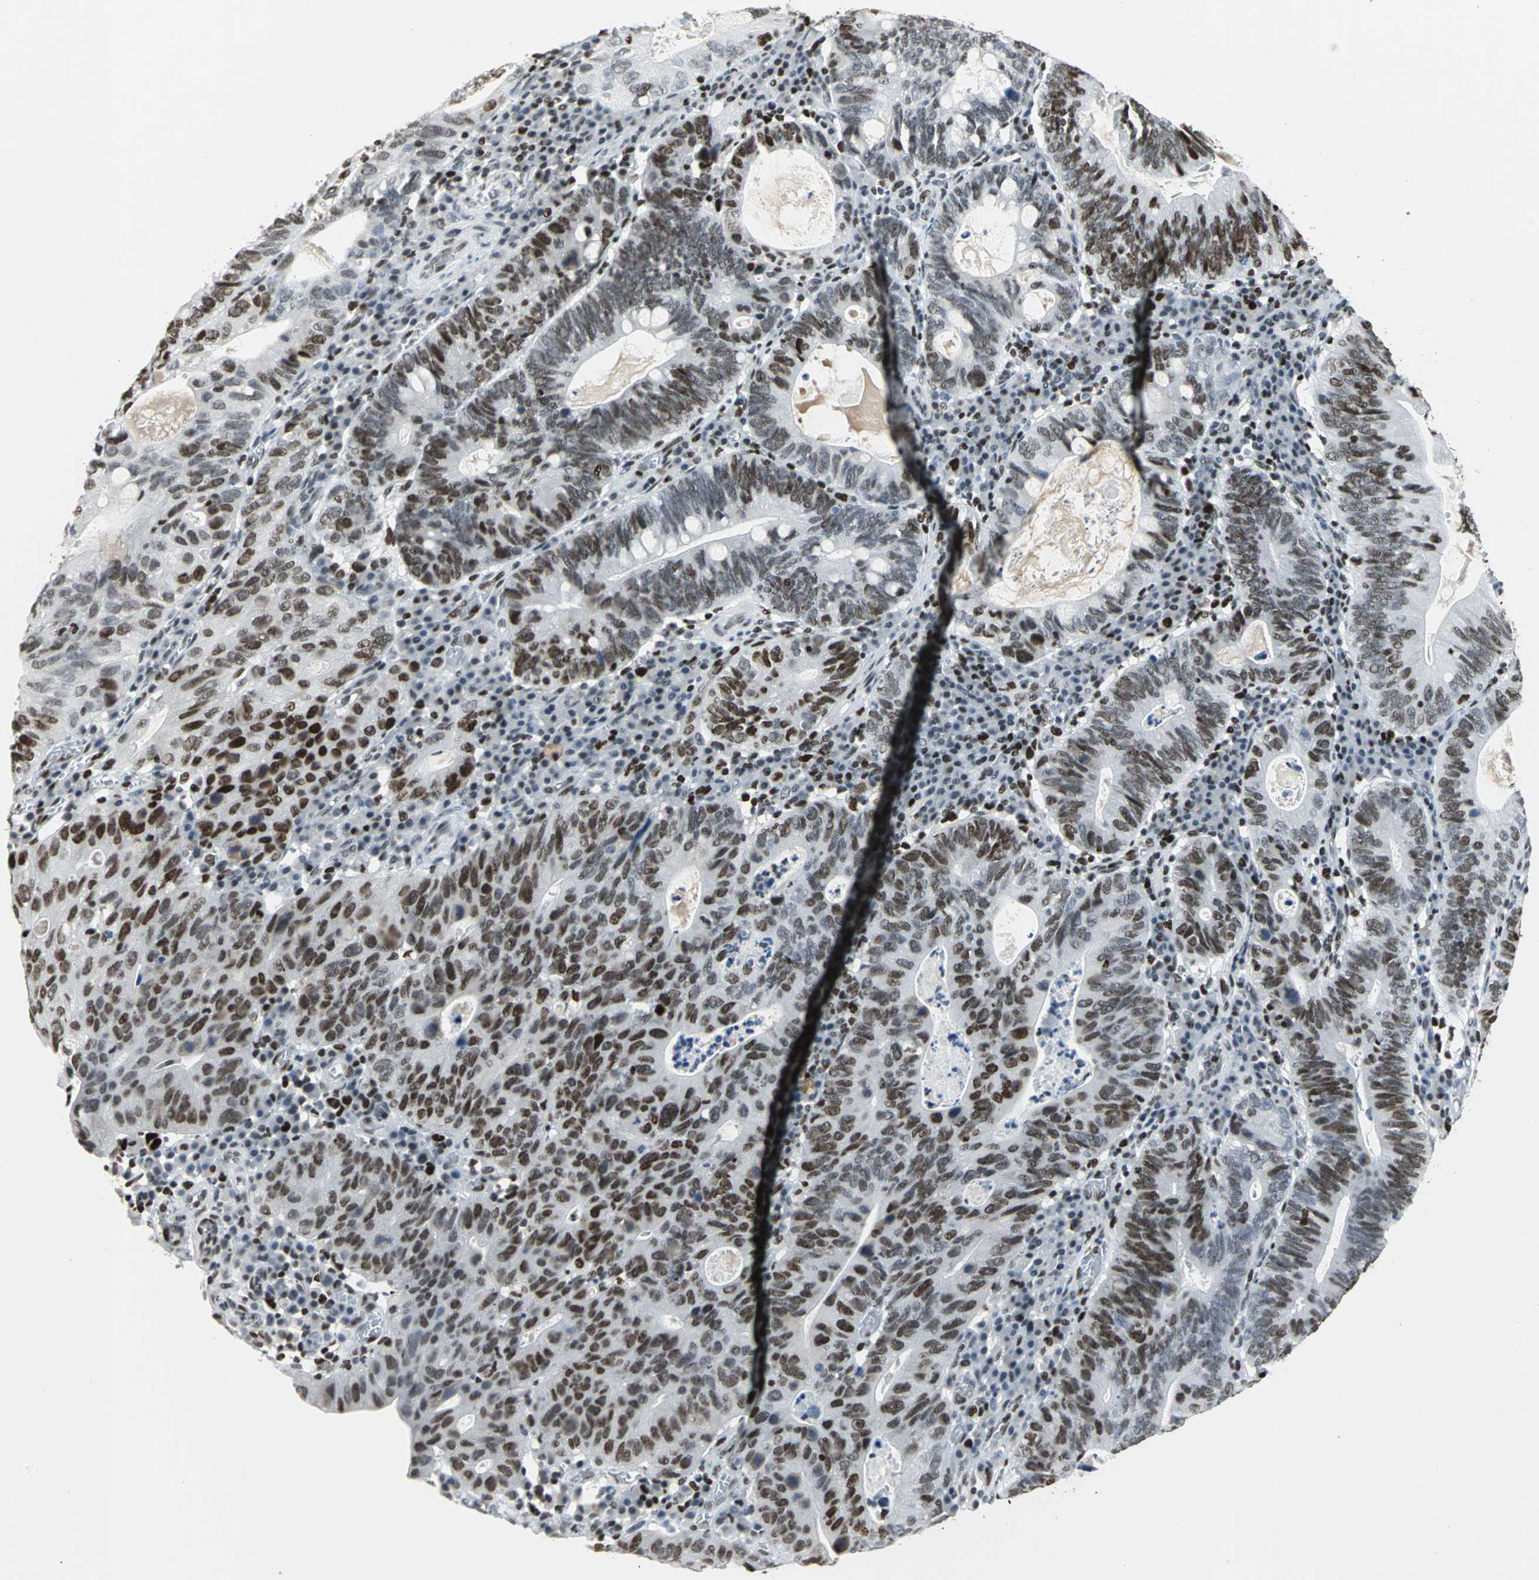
{"staining": {"intensity": "strong", "quantity": ">75%", "location": "nuclear"}, "tissue": "stomach cancer", "cell_type": "Tumor cells", "image_type": "cancer", "snomed": [{"axis": "morphology", "description": "Adenocarcinoma, NOS"}, {"axis": "topography", "description": "Stomach"}], "caption": "Approximately >75% of tumor cells in stomach cancer show strong nuclear protein expression as visualized by brown immunohistochemical staining.", "gene": "HNRNPD", "patient": {"sex": "male", "age": 59}}